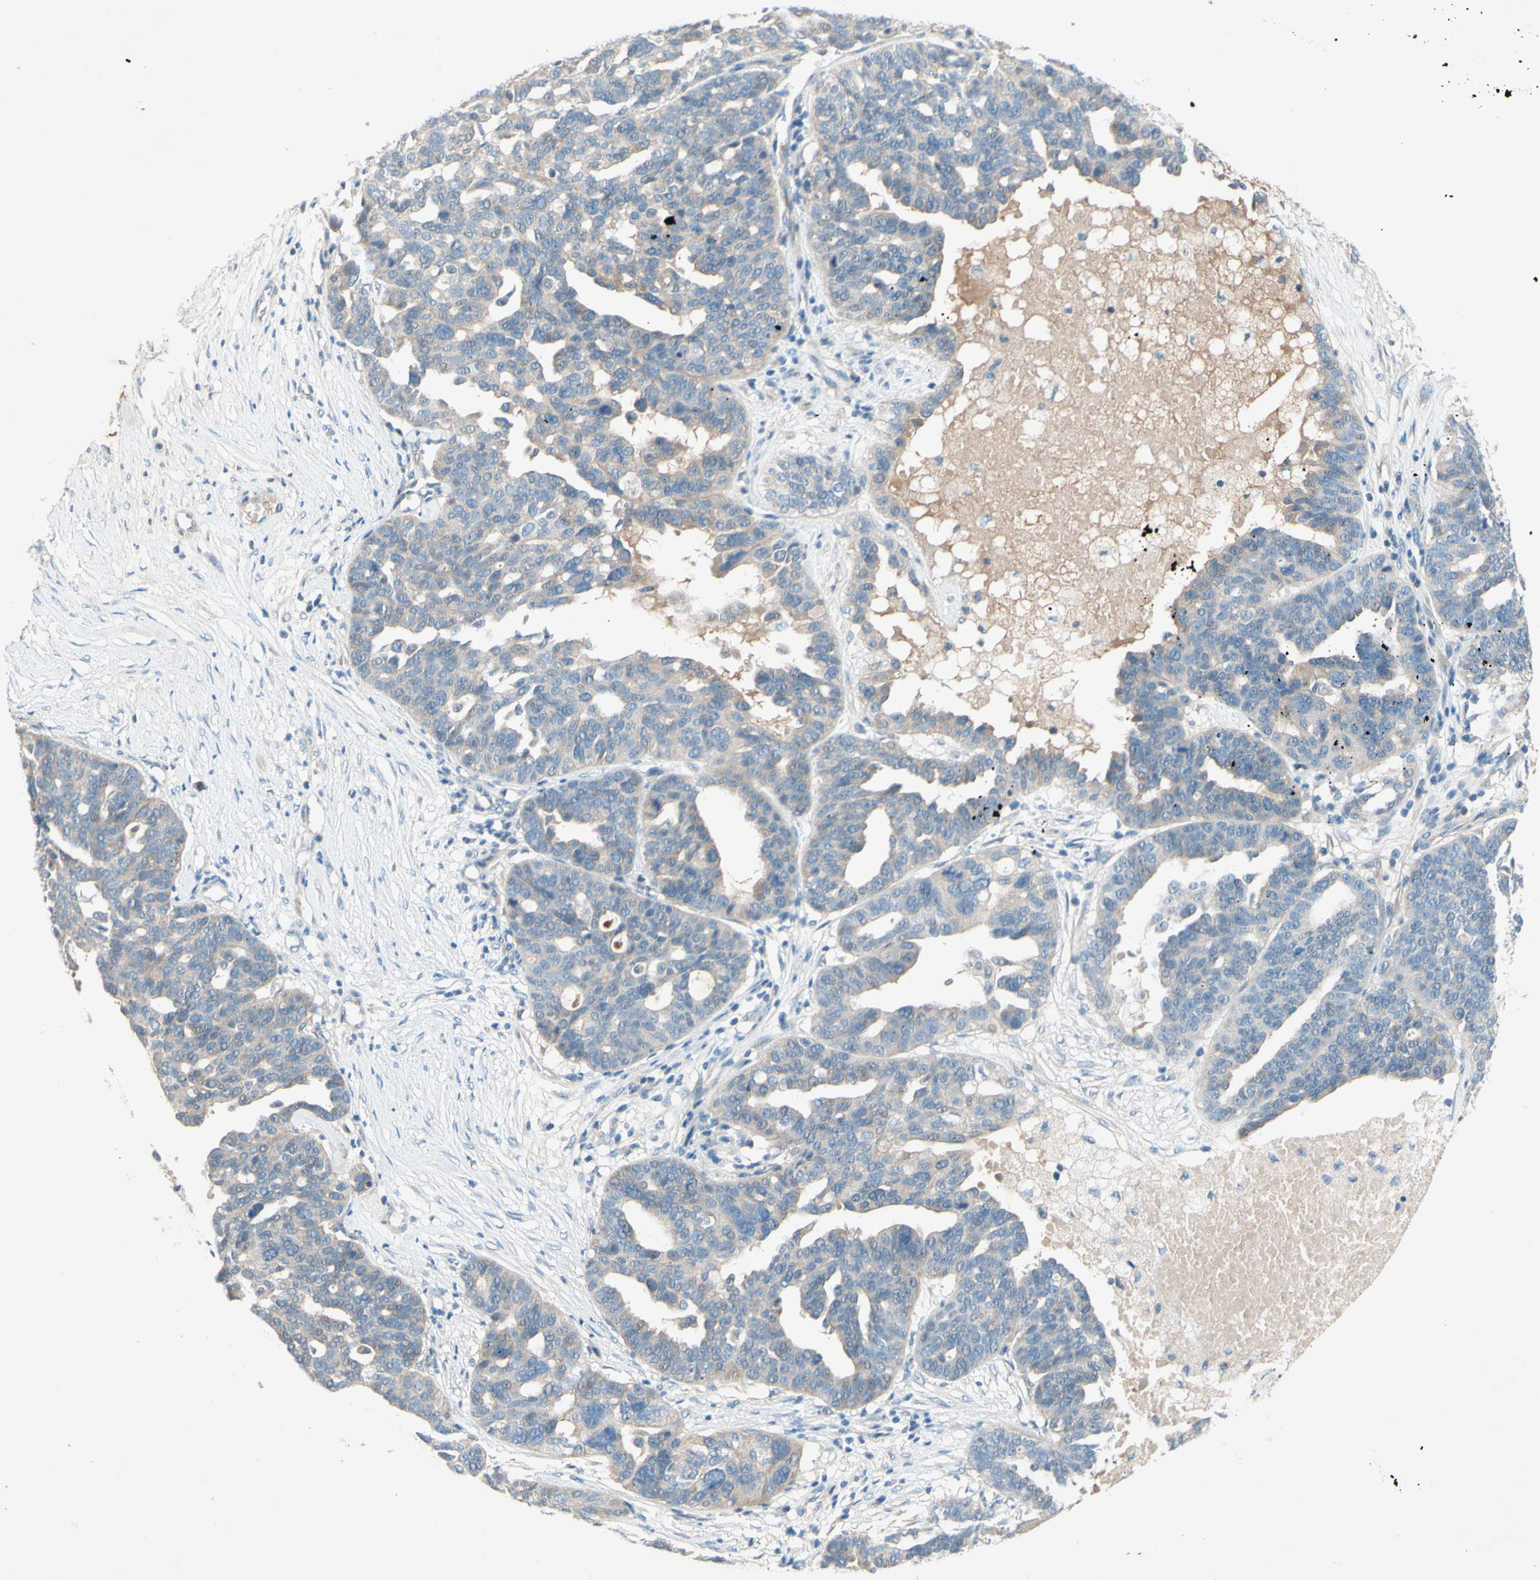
{"staining": {"intensity": "weak", "quantity": "<25%", "location": "cytoplasmic/membranous"}, "tissue": "ovarian cancer", "cell_type": "Tumor cells", "image_type": "cancer", "snomed": [{"axis": "morphology", "description": "Cystadenocarcinoma, serous, NOS"}, {"axis": "topography", "description": "Ovary"}], "caption": "High magnification brightfield microscopy of ovarian serous cystadenocarcinoma stained with DAB (brown) and counterstained with hematoxylin (blue): tumor cells show no significant positivity.", "gene": "IL2", "patient": {"sex": "female", "age": 59}}